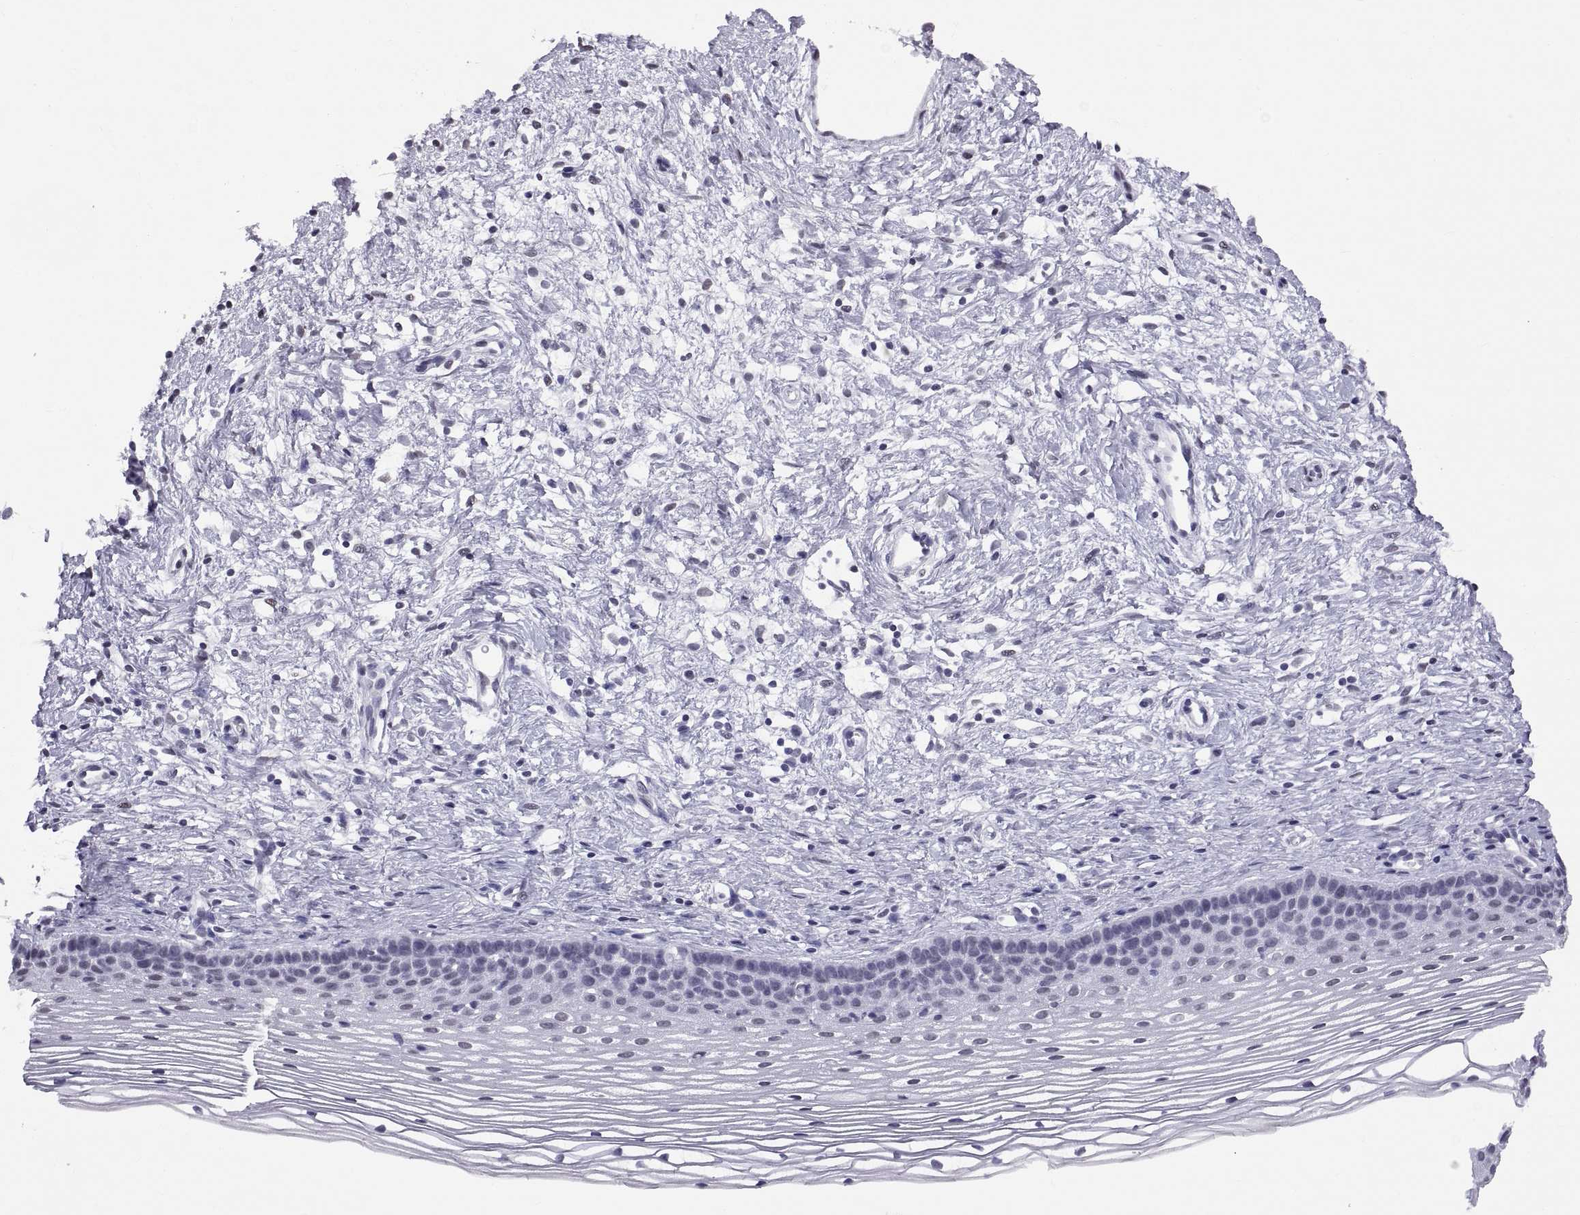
{"staining": {"intensity": "negative", "quantity": "none", "location": "none"}, "tissue": "cervix", "cell_type": "Glandular cells", "image_type": "normal", "snomed": [{"axis": "morphology", "description": "Normal tissue, NOS"}, {"axis": "topography", "description": "Cervix"}], "caption": "A histopathology image of cervix stained for a protein demonstrates no brown staining in glandular cells. (DAB immunohistochemistry (IHC) with hematoxylin counter stain).", "gene": "NEUROD6", "patient": {"sex": "female", "age": 39}}